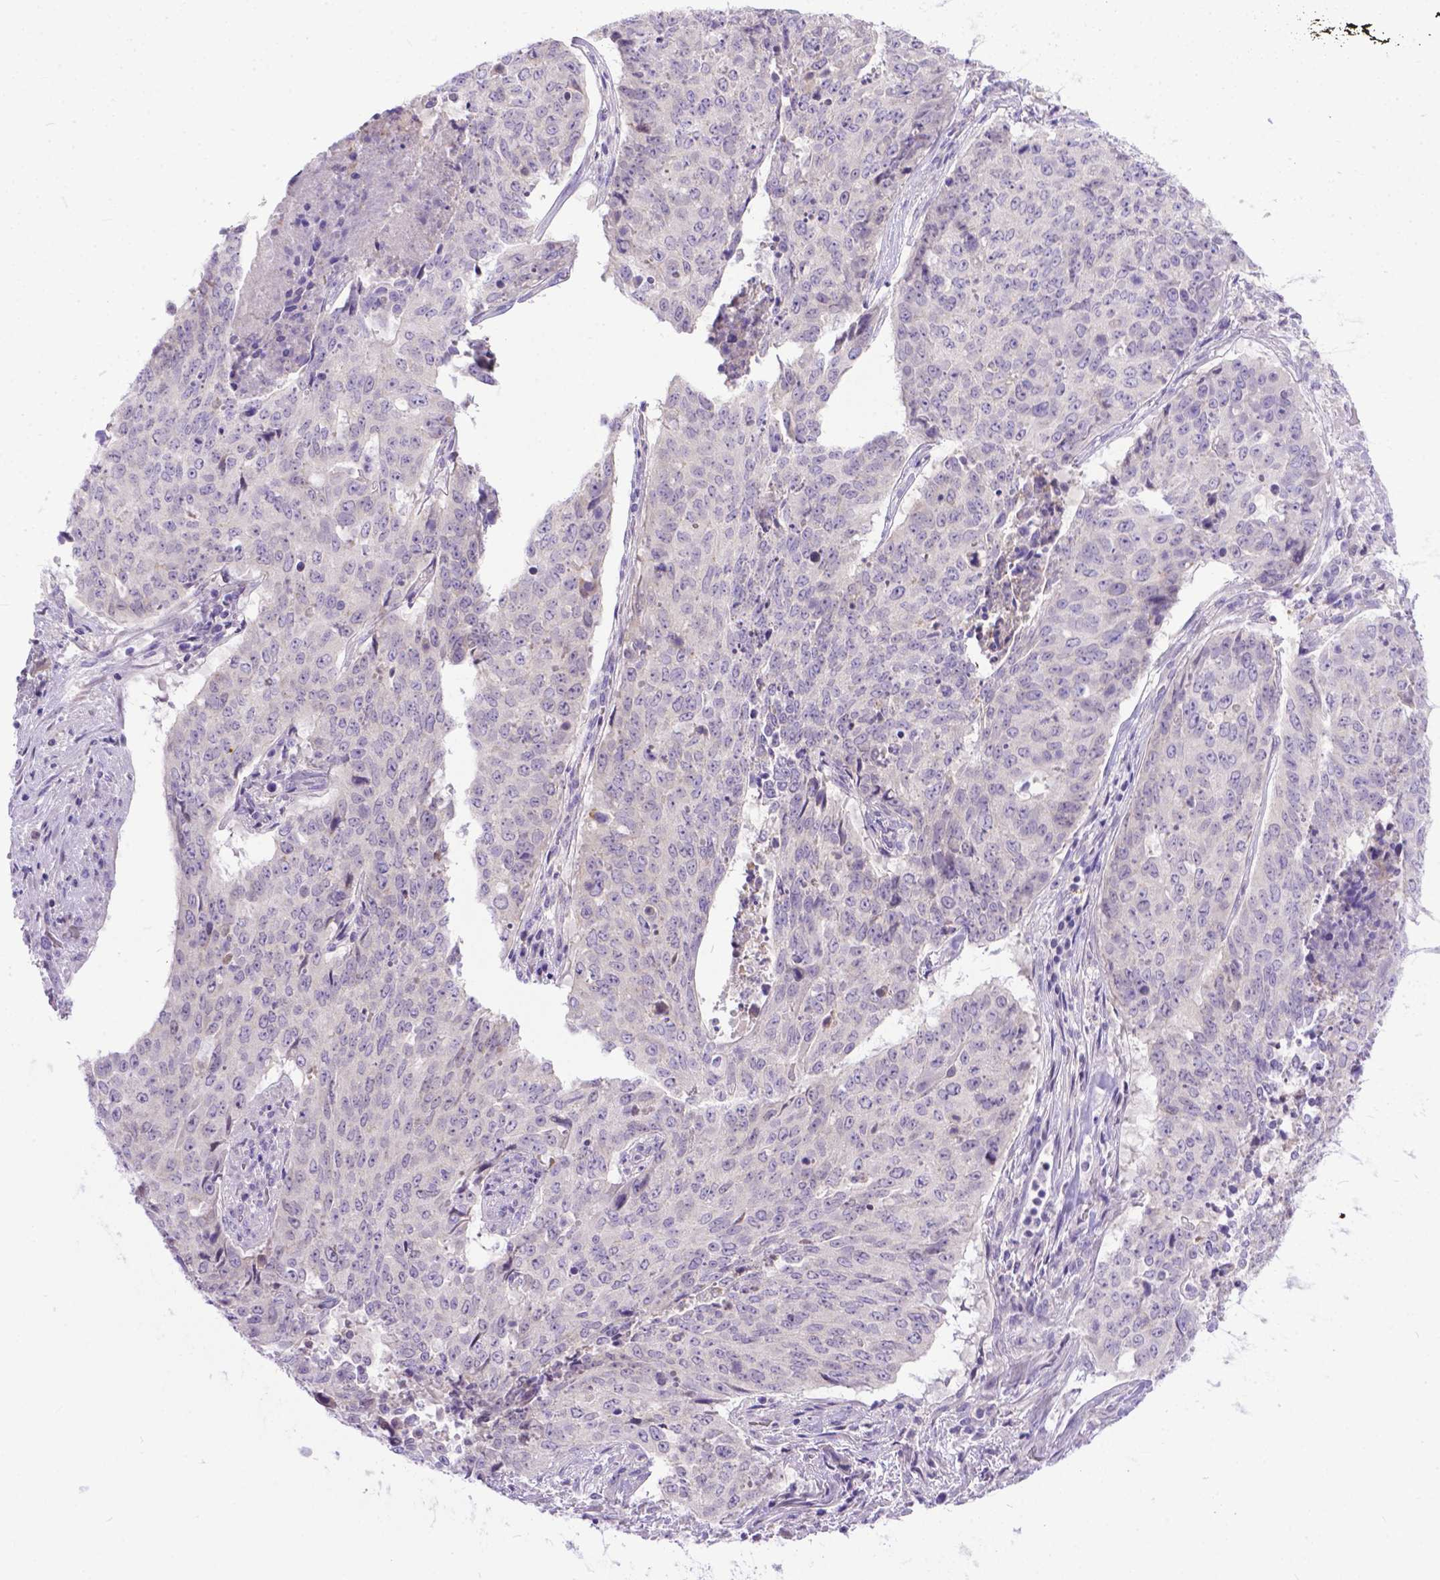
{"staining": {"intensity": "negative", "quantity": "none", "location": "none"}, "tissue": "lung cancer", "cell_type": "Tumor cells", "image_type": "cancer", "snomed": [{"axis": "morphology", "description": "Normal tissue, NOS"}, {"axis": "morphology", "description": "Squamous cell carcinoma, NOS"}, {"axis": "topography", "description": "Bronchus"}, {"axis": "topography", "description": "Lung"}], "caption": "The image shows no staining of tumor cells in lung cancer.", "gene": "TTLL6", "patient": {"sex": "male", "age": 64}}